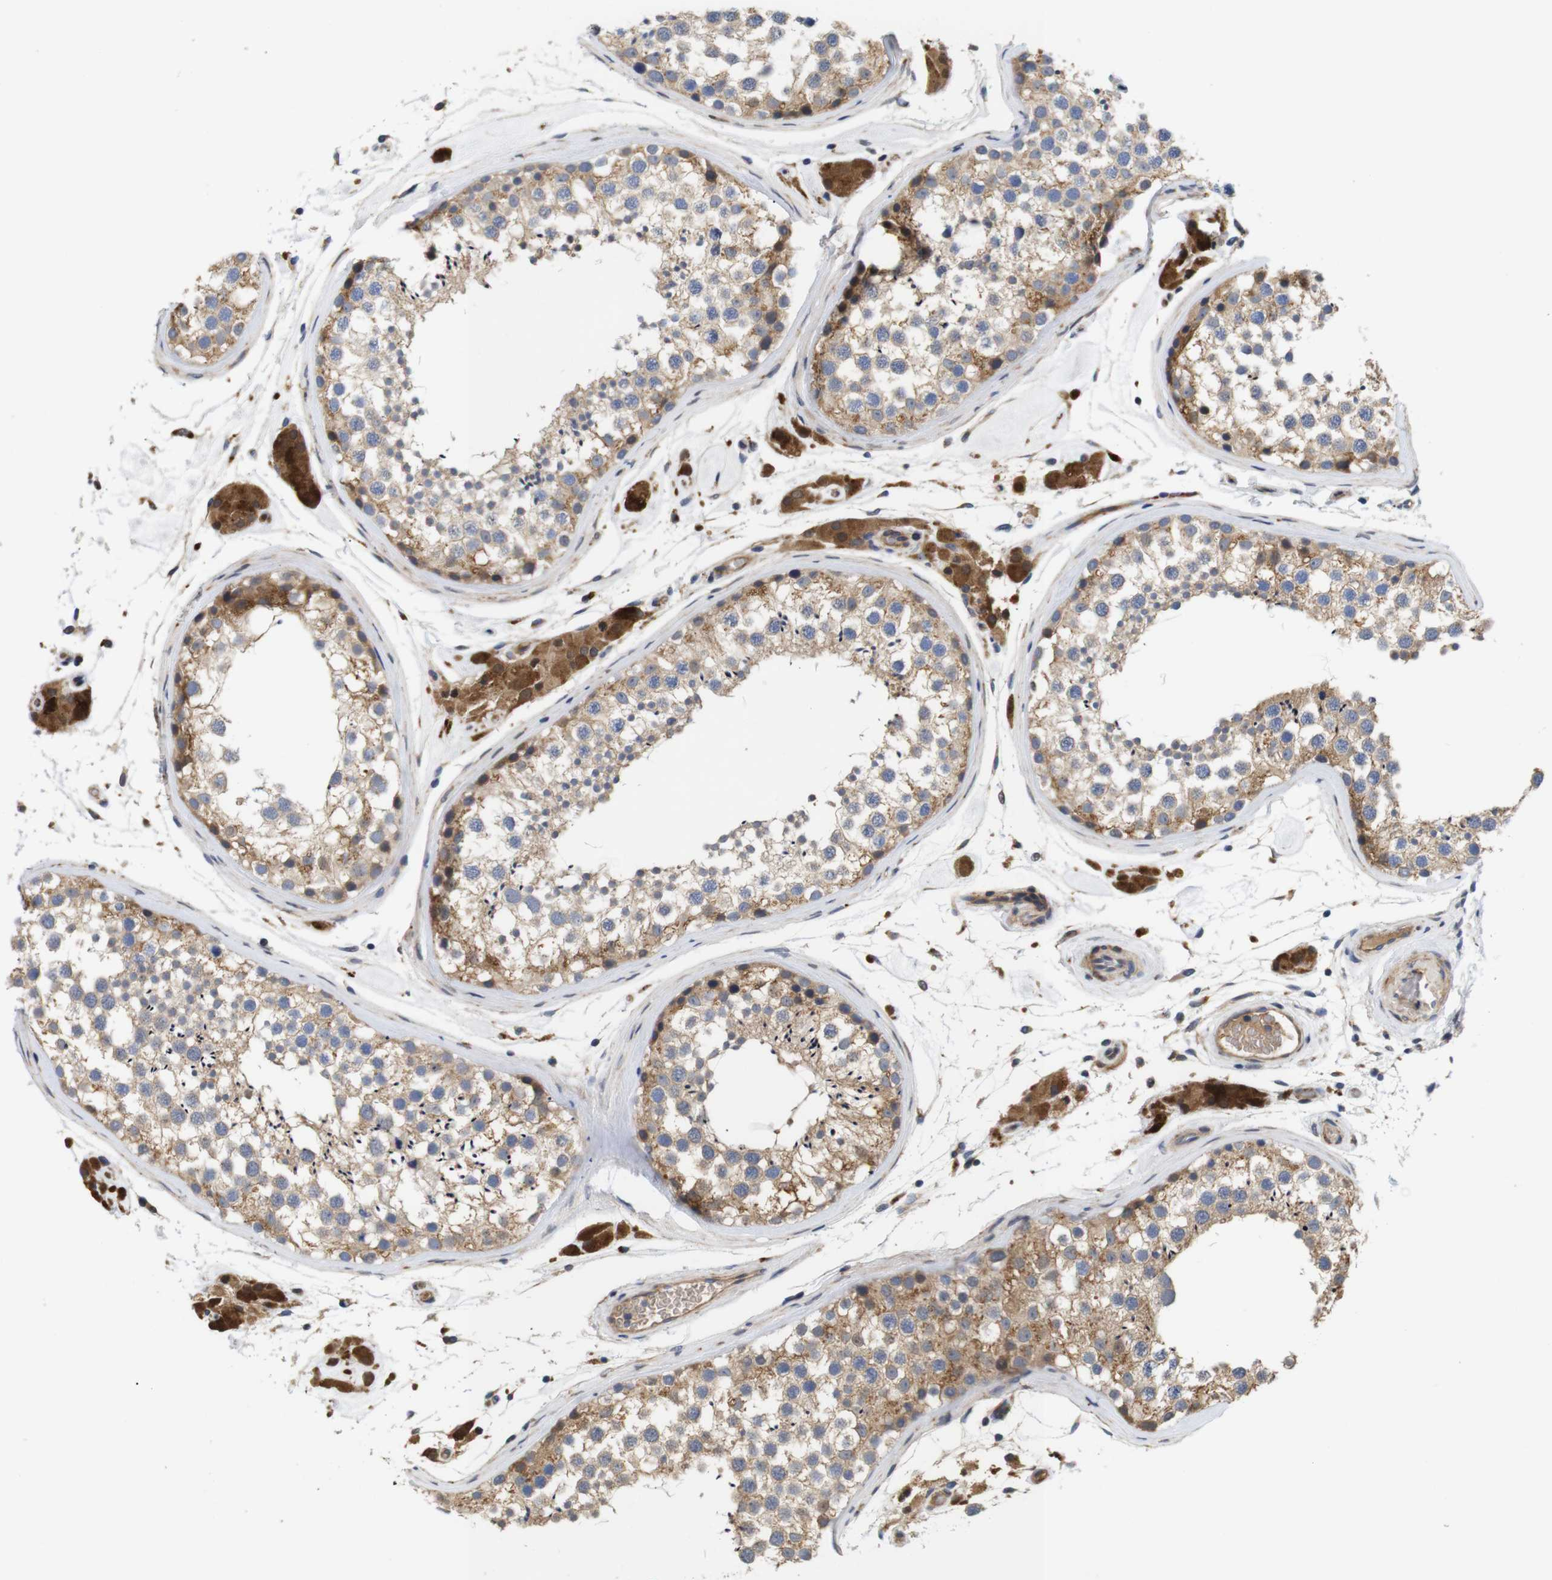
{"staining": {"intensity": "moderate", "quantity": ">75%", "location": "cytoplasmic/membranous"}, "tissue": "testis", "cell_type": "Cells in seminiferous ducts", "image_type": "normal", "snomed": [{"axis": "morphology", "description": "Normal tissue, NOS"}, {"axis": "topography", "description": "Testis"}], "caption": "The photomicrograph displays a brown stain indicating the presence of a protein in the cytoplasmic/membranous of cells in seminiferous ducts in testis. Using DAB (brown) and hematoxylin (blue) stains, captured at high magnification using brightfield microscopy.", "gene": "SPRY3", "patient": {"sex": "male", "age": 46}}